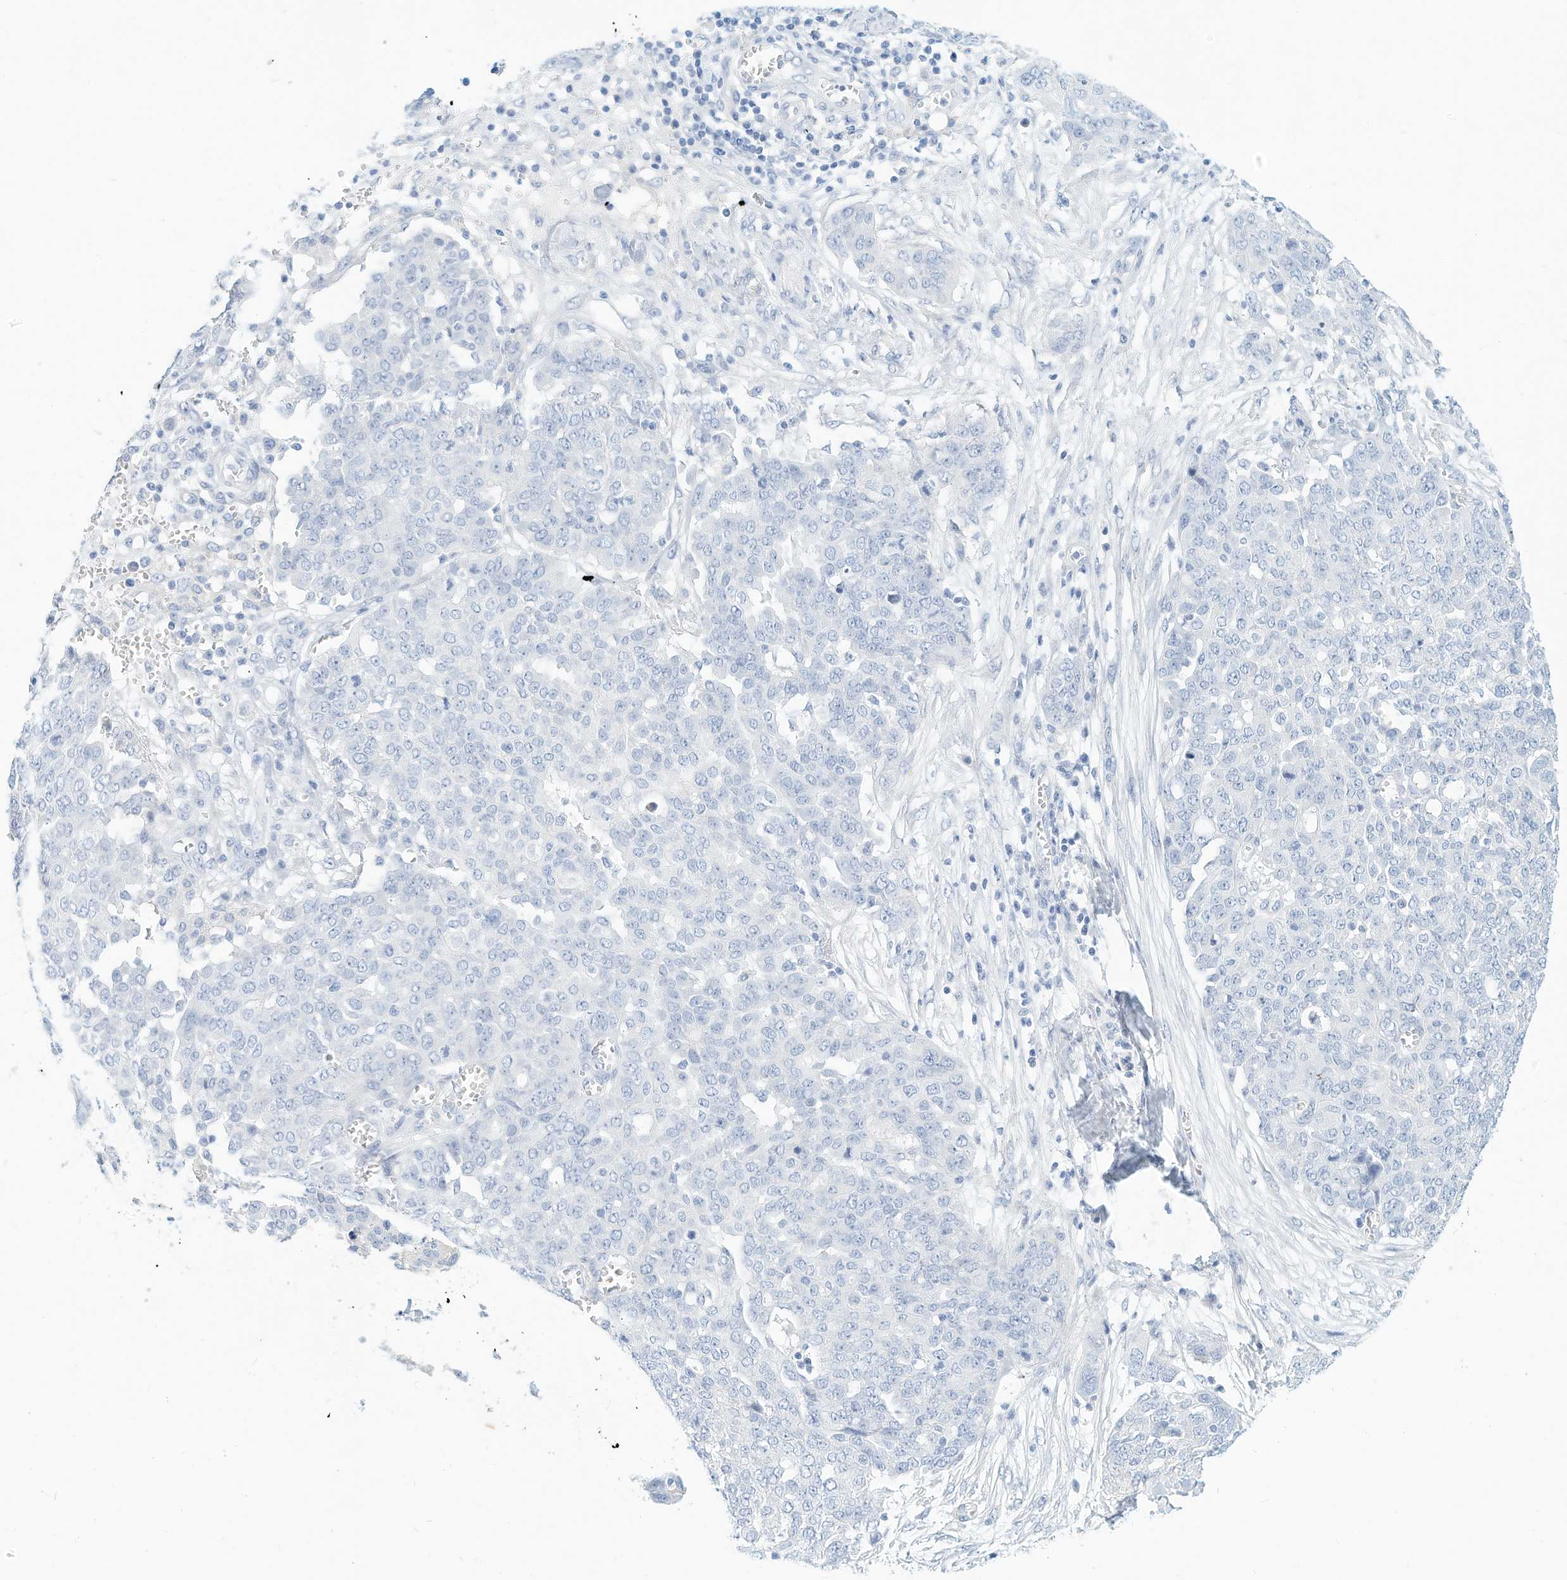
{"staining": {"intensity": "negative", "quantity": "none", "location": "none"}, "tissue": "ovarian cancer", "cell_type": "Tumor cells", "image_type": "cancer", "snomed": [{"axis": "morphology", "description": "Cystadenocarcinoma, serous, NOS"}, {"axis": "topography", "description": "Soft tissue"}, {"axis": "topography", "description": "Ovary"}], "caption": "A high-resolution image shows immunohistochemistry staining of ovarian cancer, which reveals no significant positivity in tumor cells. (Immunohistochemistry, brightfield microscopy, high magnification).", "gene": "SPOCD1", "patient": {"sex": "female", "age": 57}}